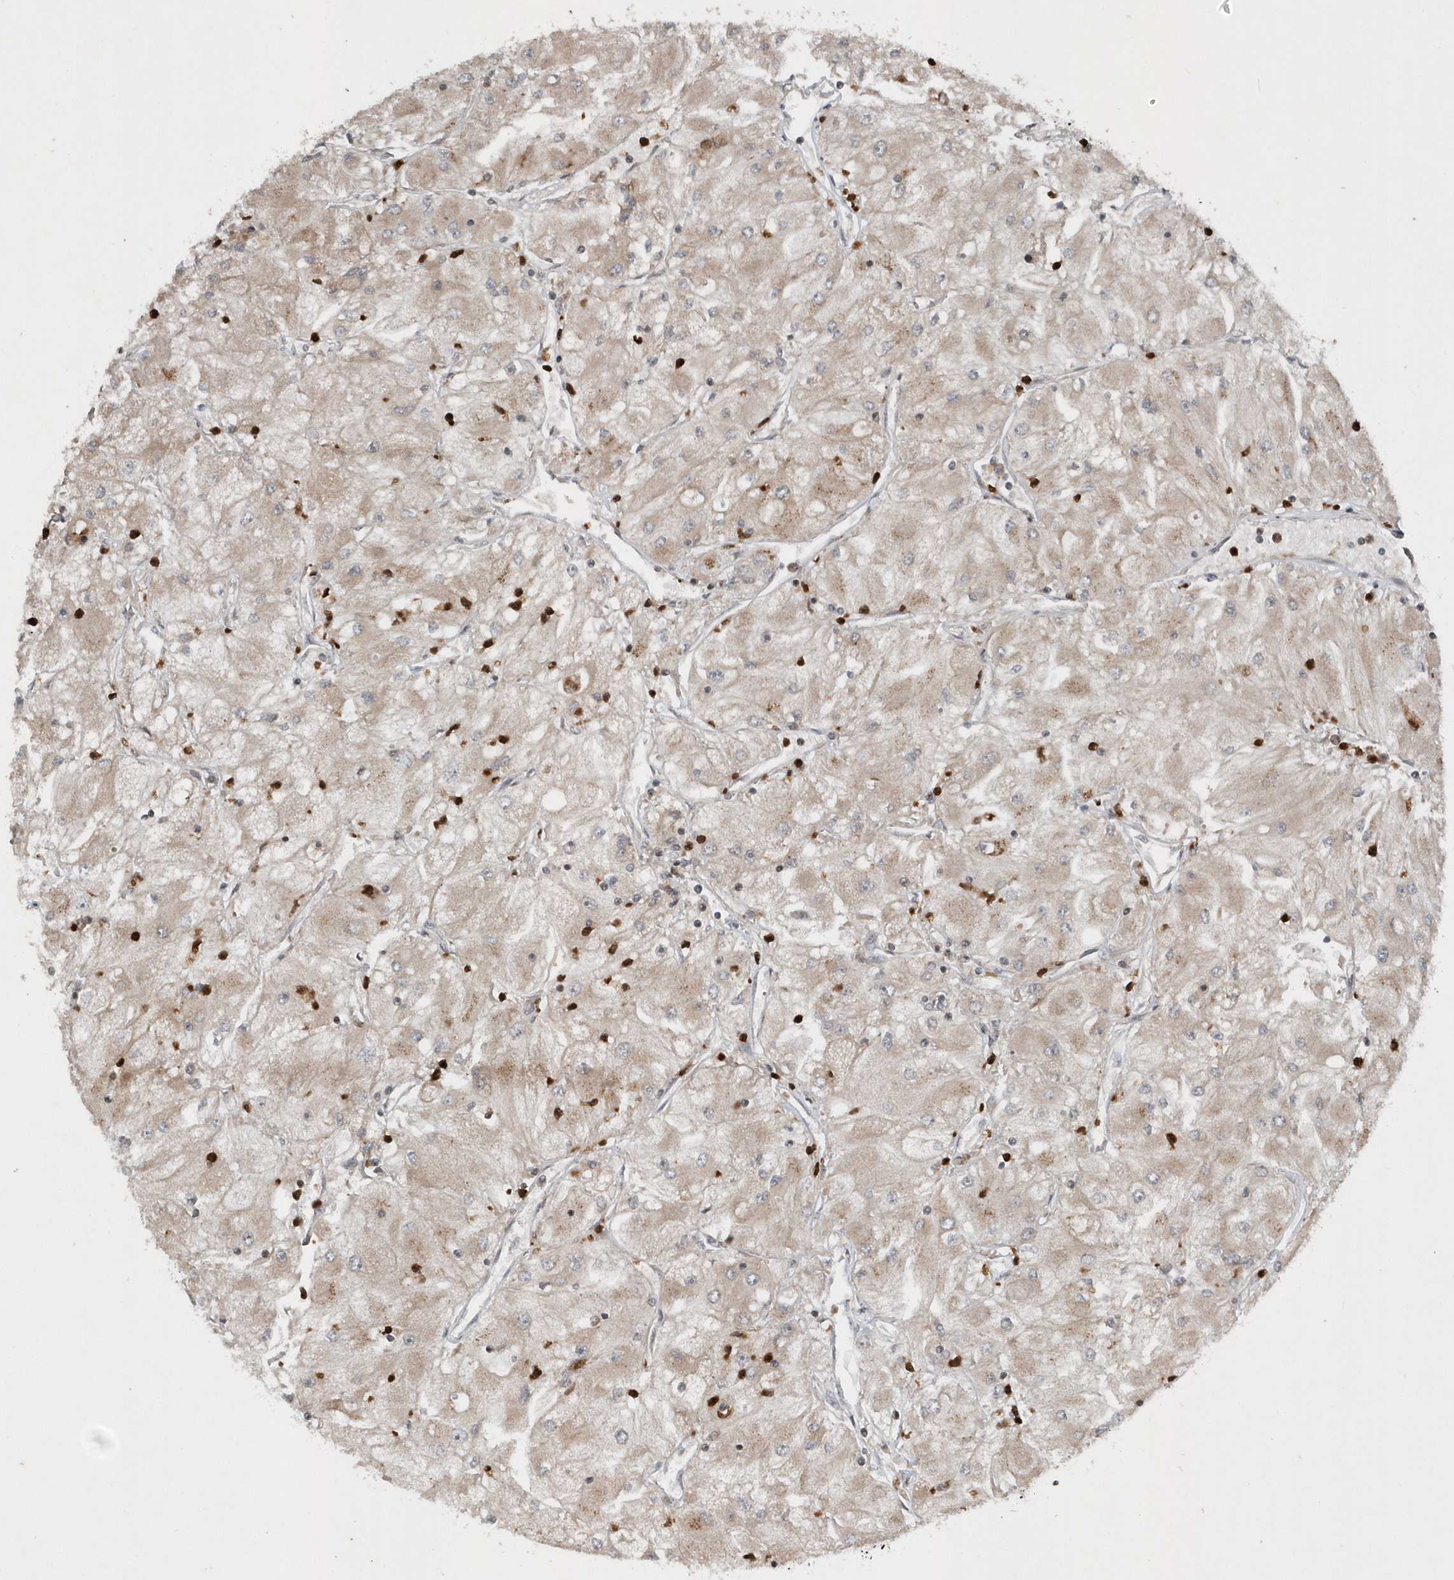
{"staining": {"intensity": "weak", "quantity": "25%-75%", "location": "cytoplasmic/membranous"}, "tissue": "renal cancer", "cell_type": "Tumor cells", "image_type": "cancer", "snomed": [{"axis": "morphology", "description": "Adenocarcinoma, NOS"}, {"axis": "topography", "description": "Kidney"}], "caption": "Renal cancer stained with immunohistochemistry (IHC) reveals weak cytoplasmic/membranous expression in approximately 25%-75% of tumor cells. Immunohistochemistry (ihc) stains the protein of interest in brown and the nuclei are stained blue.", "gene": "EIF2B1", "patient": {"sex": "male", "age": 80}}